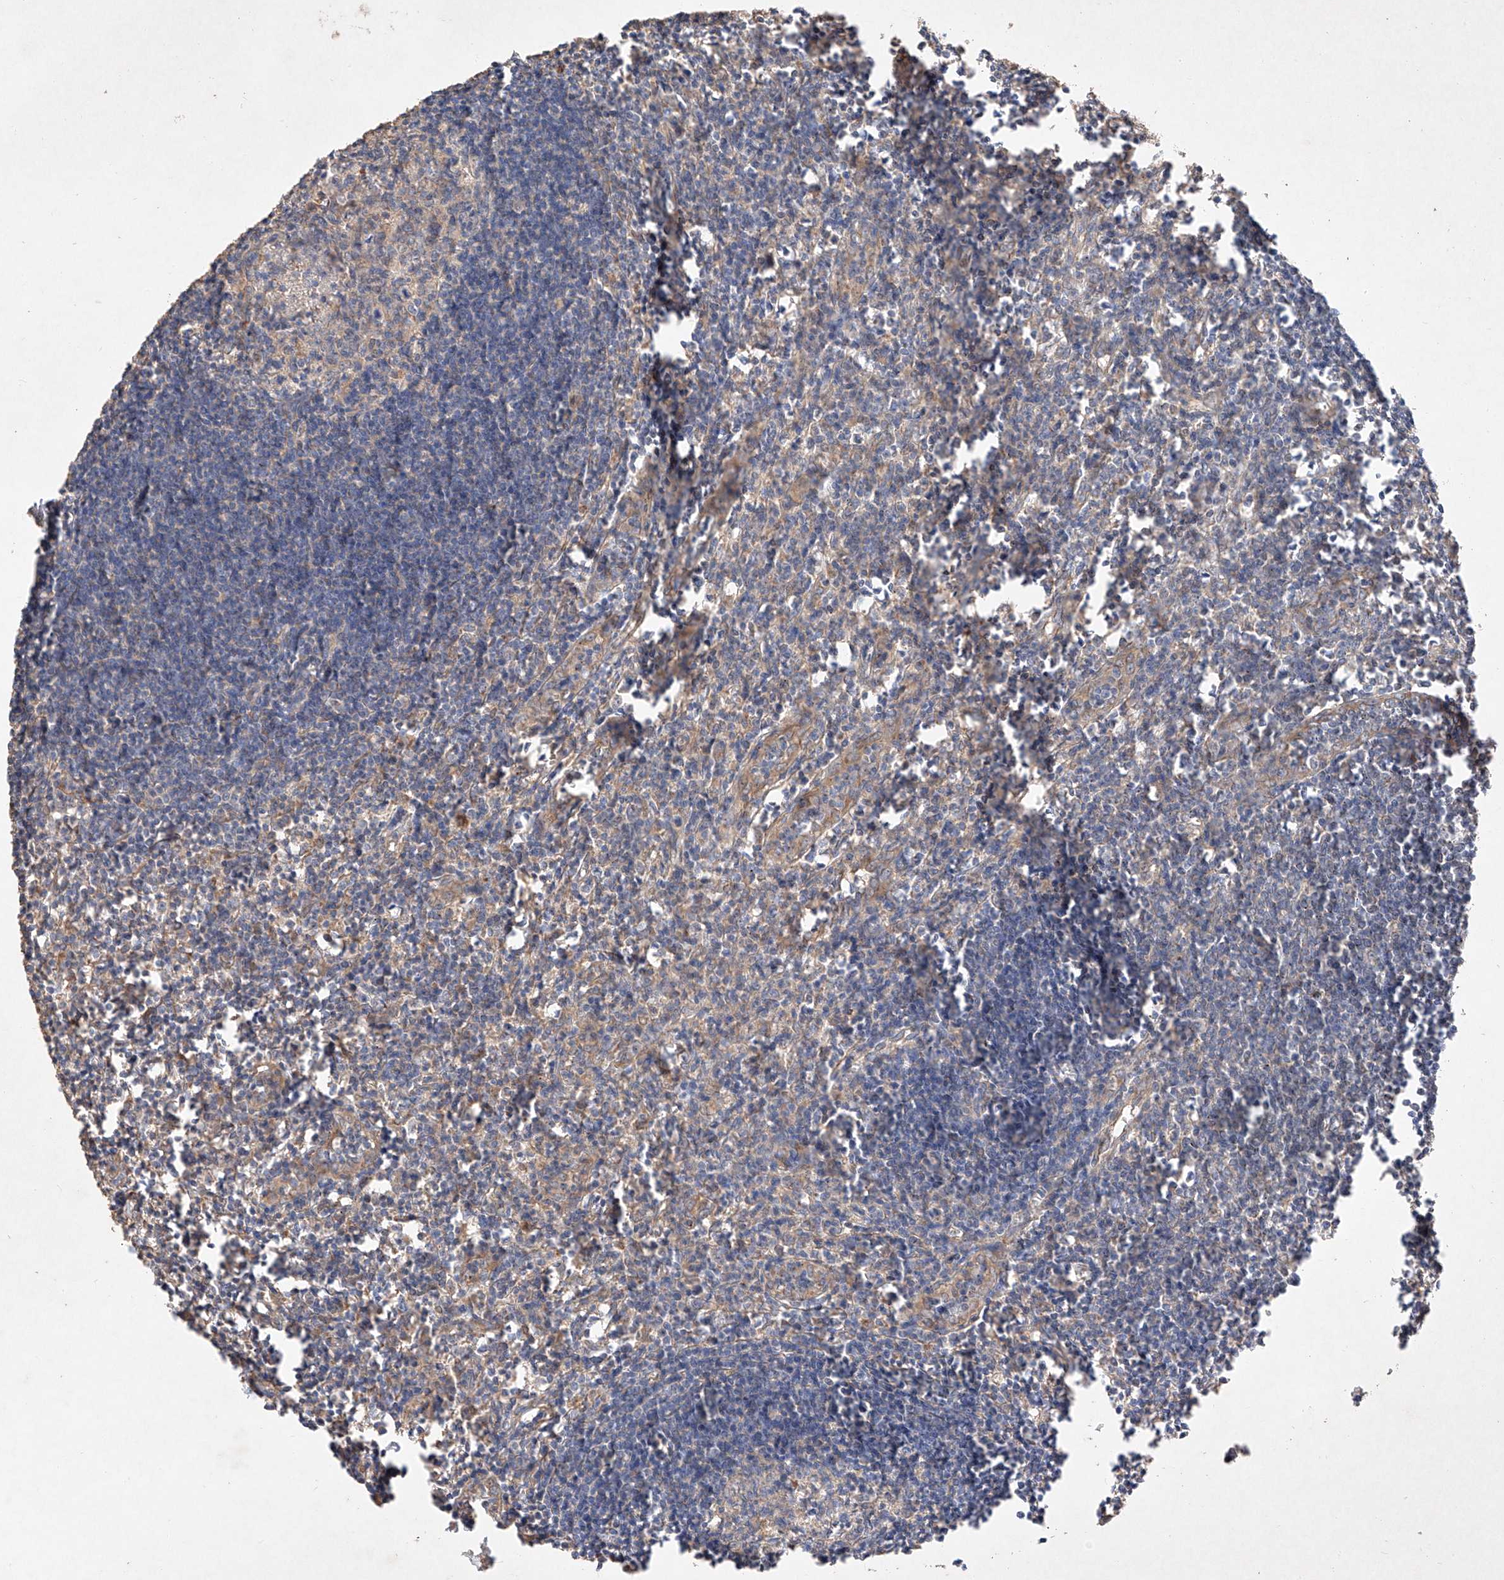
{"staining": {"intensity": "negative", "quantity": "none", "location": "none"}, "tissue": "lymph node", "cell_type": "Germinal center cells", "image_type": "normal", "snomed": [{"axis": "morphology", "description": "Normal tissue, NOS"}, {"axis": "morphology", "description": "Malignant melanoma, Metastatic site"}, {"axis": "topography", "description": "Lymph node"}], "caption": "Photomicrograph shows no protein positivity in germinal center cells of normal lymph node.", "gene": "C6orf62", "patient": {"sex": "male", "age": 41}}